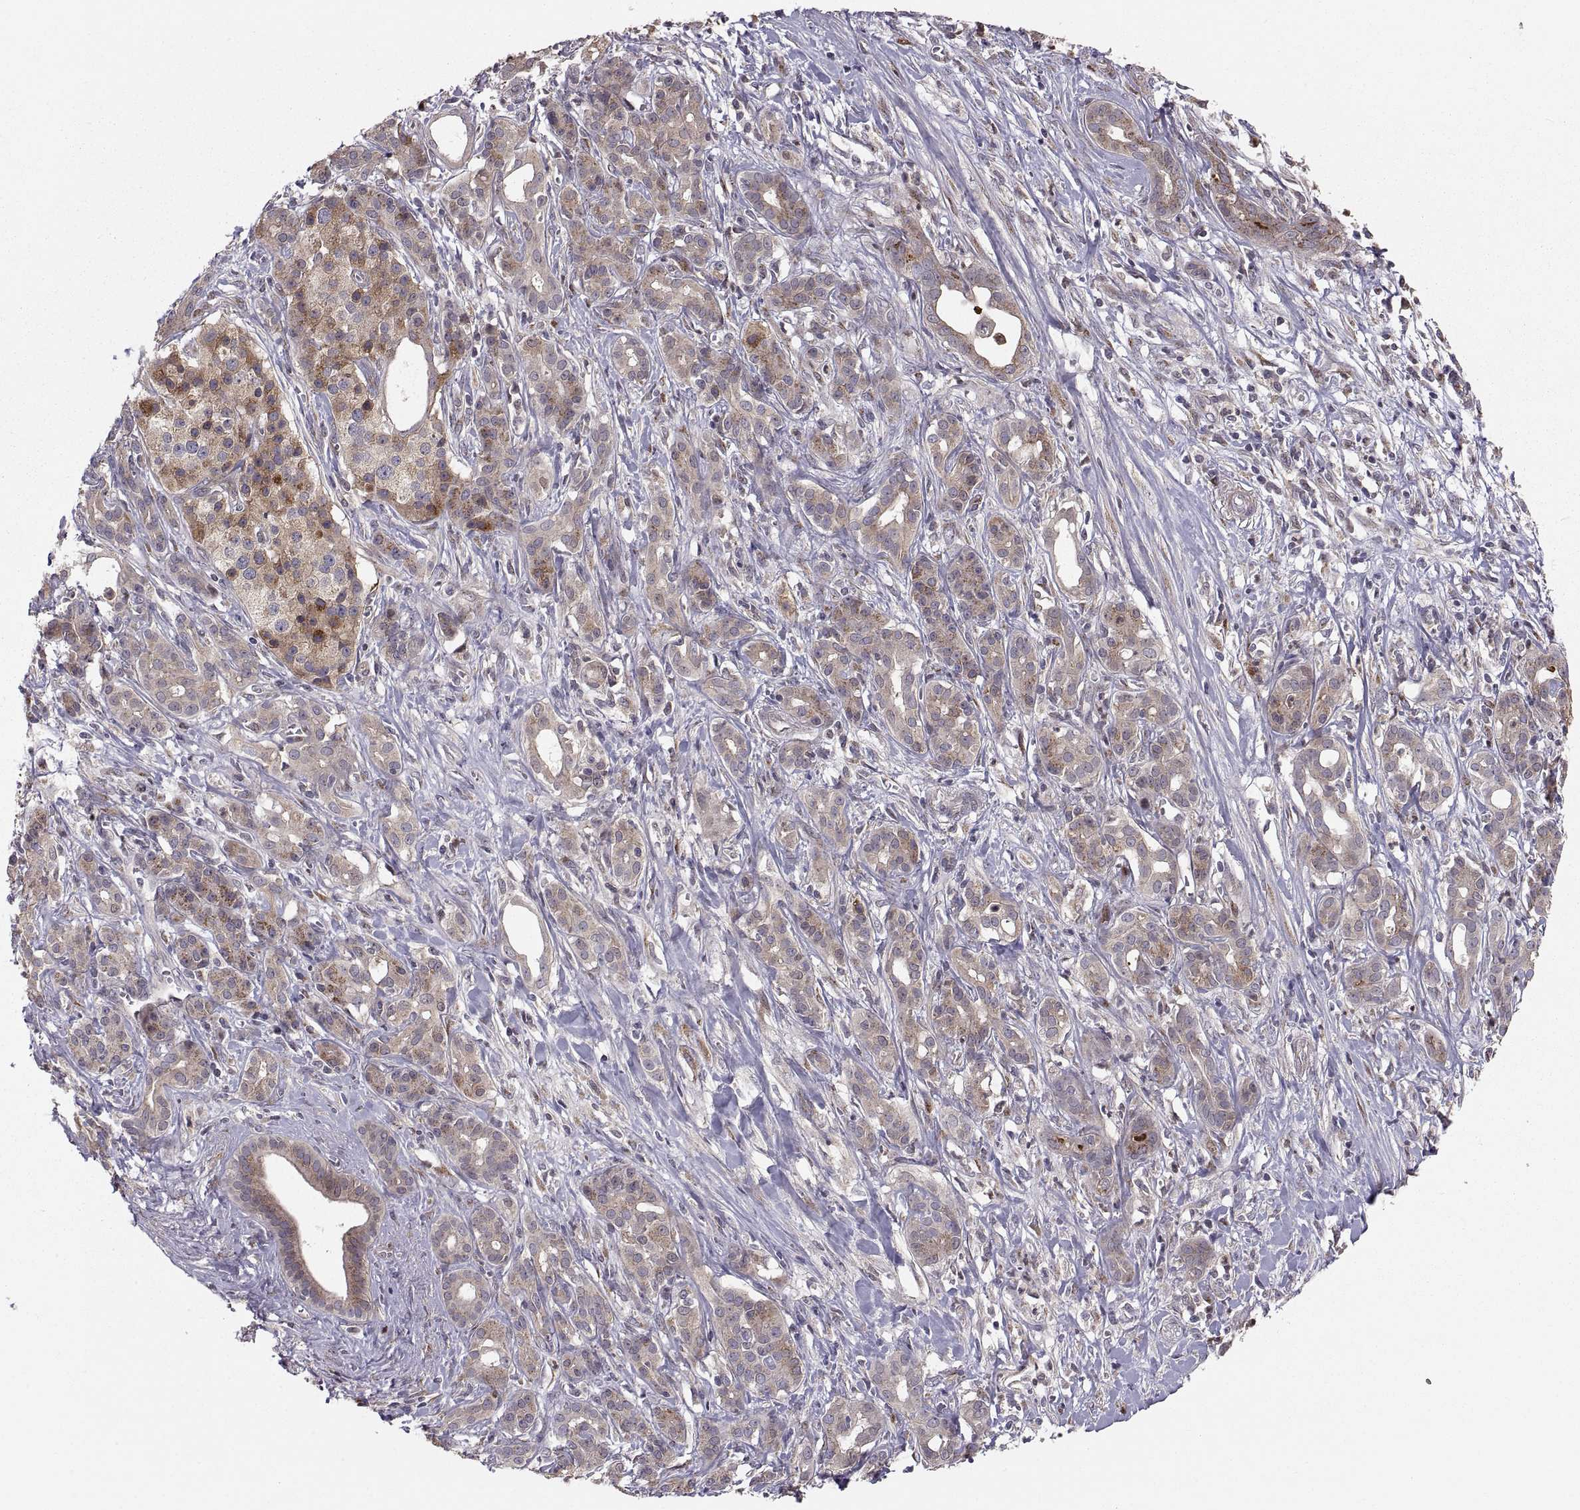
{"staining": {"intensity": "moderate", "quantity": "25%-75%", "location": "cytoplasmic/membranous"}, "tissue": "pancreatic cancer", "cell_type": "Tumor cells", "image_type": "cancer", "snomed": [{"axis": "morphology", "description": "Adenocarcinoma, NOS"}, {"axis": "topography", "description": "Pancreas"}], "caption": "Pancreatic adenocarcinoma stained for a protein (brown) shows moderate cytoplasmic/membranous positive staining in approximately 25%-75% of tumor cells.", "gene": "TESC", "patient": {"sex": "male", "age": 61}}